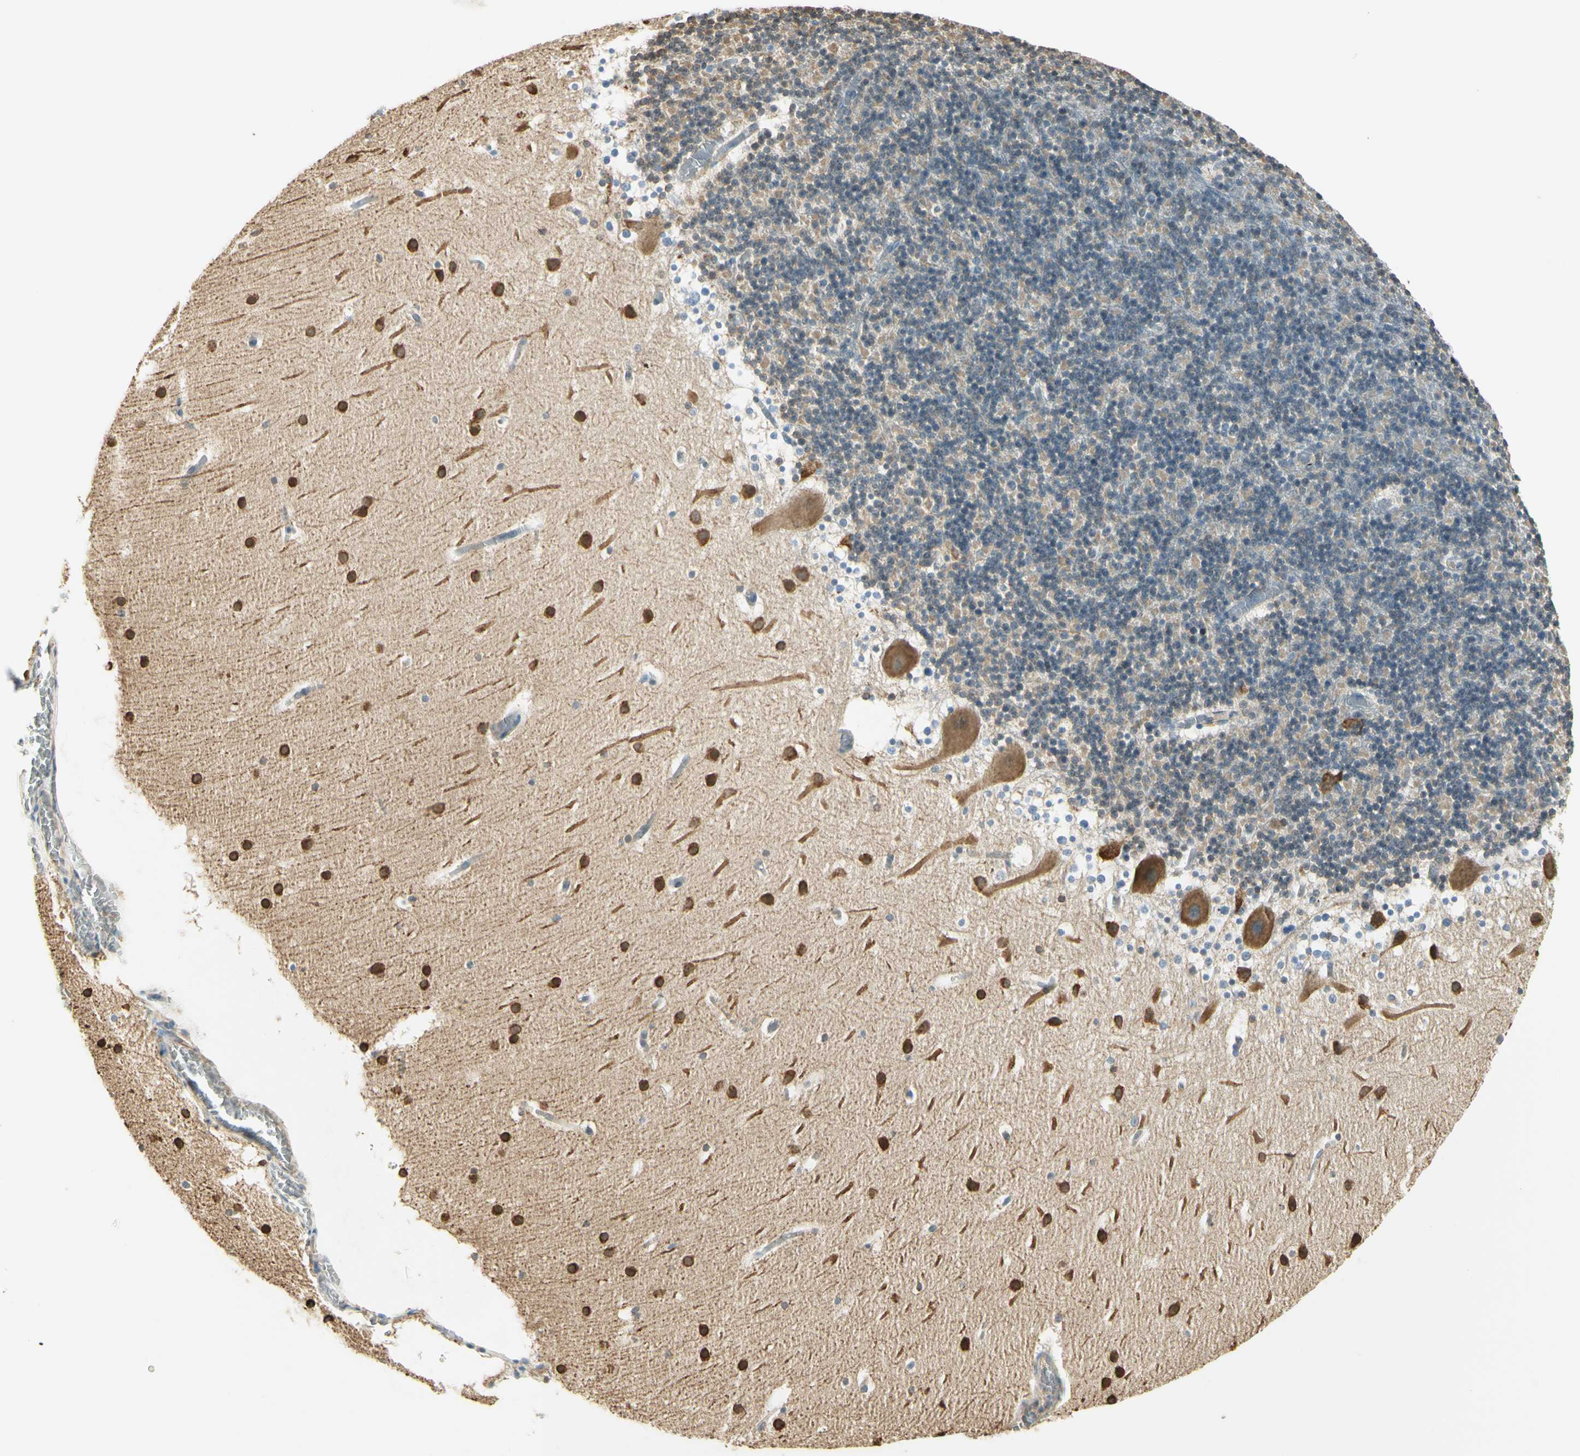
{"staining": {"intensity": "moderate", "quantity": ">75%", "location": "cytoplasmic/membranous"}, "tissue": "cerebellum", "cell_type": "Cells in granular layer", "image_type": "normal", "snomed": [{"axis": "morphology", "description": "Normal tissue, NOS"}, {"axis": "topography", "description": "Cerebellum"}], "caption": "Protein analysis of benign cerebellum reveals moderate cytoplasmic/membranous expression in about >75% of cells in granular layer. The staining was performed using DAB (3,3'-diaminobenzidine) to visualize the protein expression in brown, while the nuclei were stained in blue with hematoxylin (Magnification: 20x).", "gene": "IGDCC4", "patient": {"sex": "male", "age": 45}}